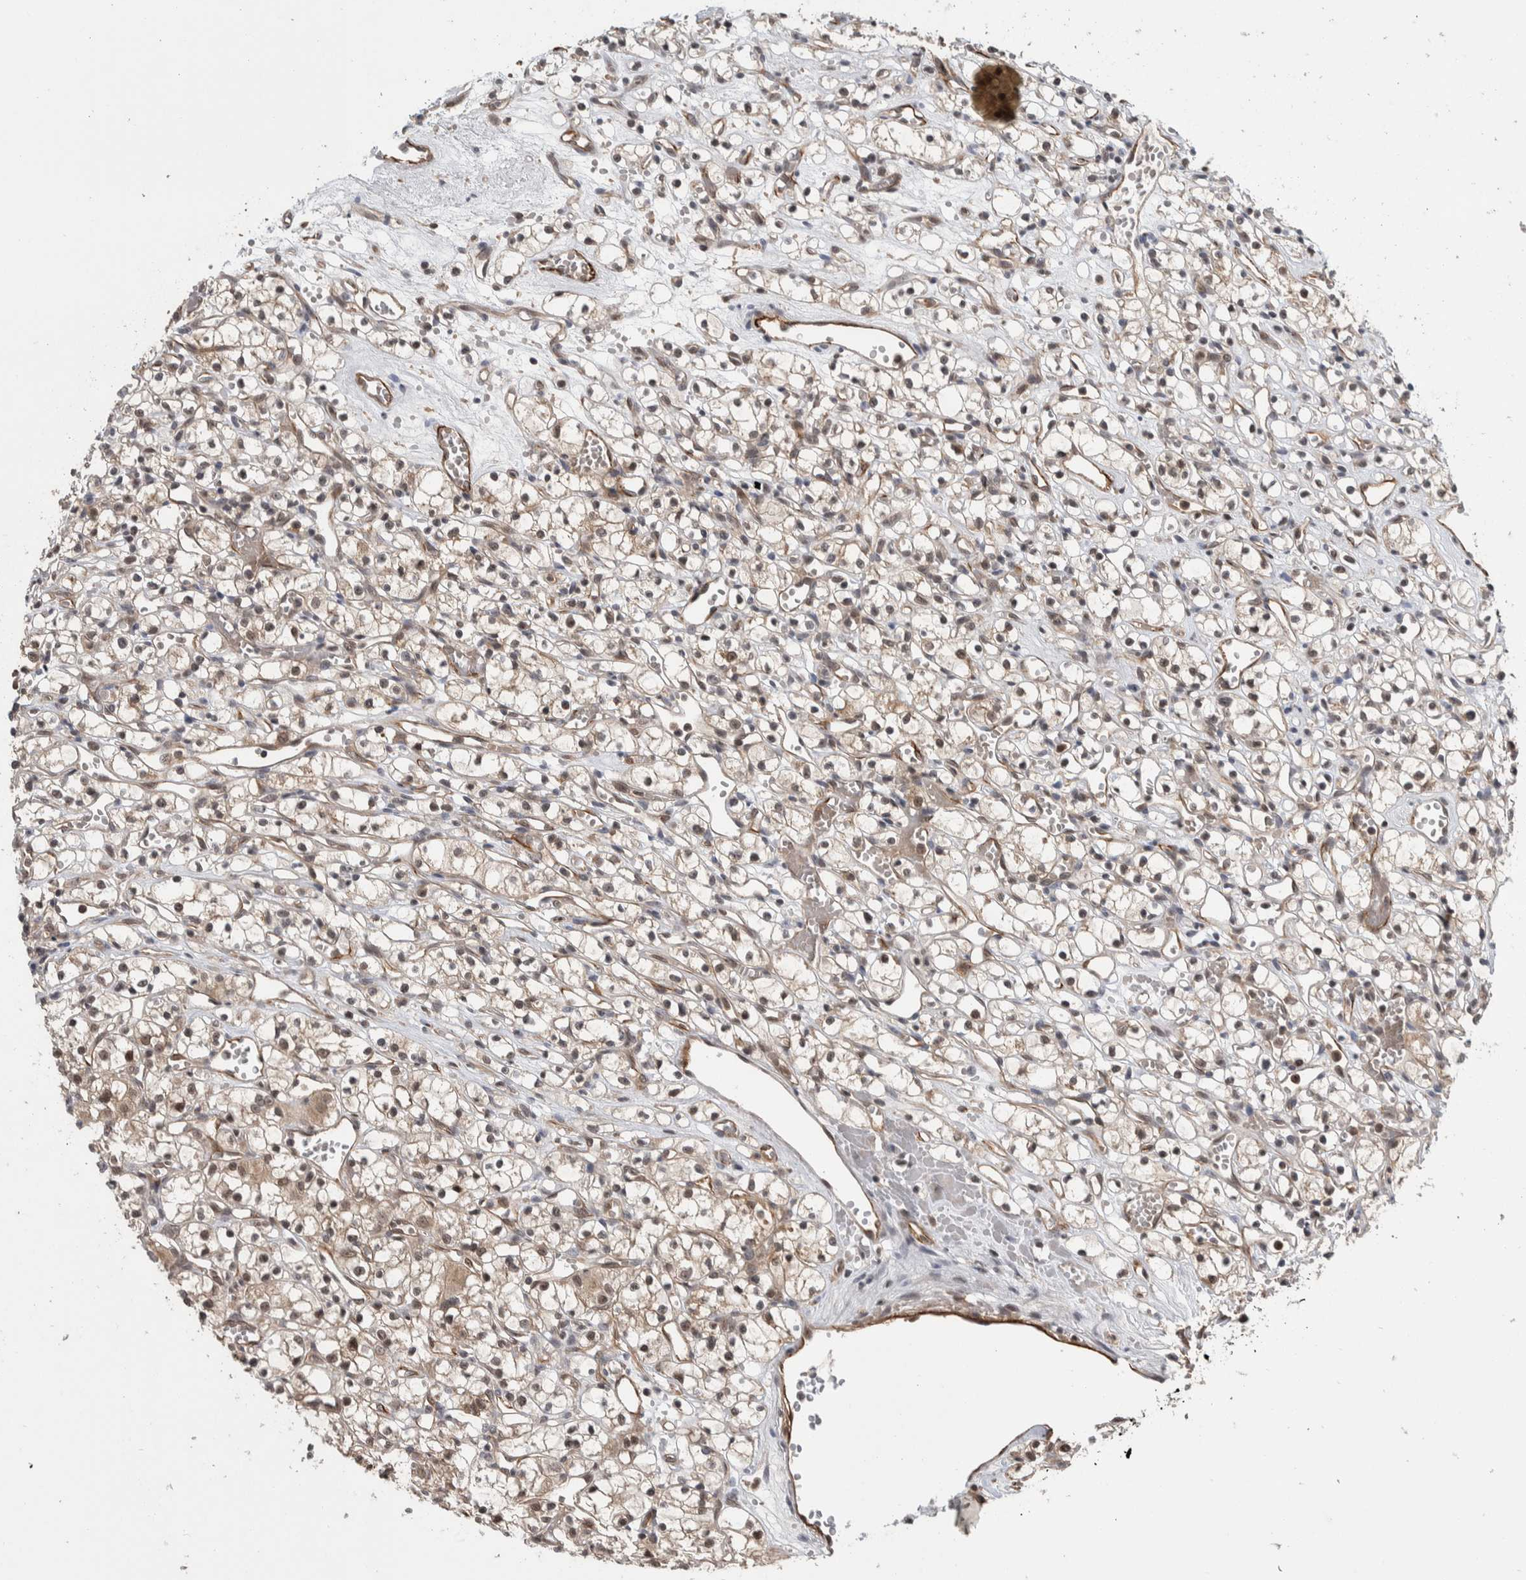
{"staining": {"intensity": "weak", "quantity": ">75%", "location": "cytoplasmic/membranous"}, "tissue": "renal cancer", "cell_type": "Tumor cells", "image_type": "cancer", "snomed": [{"axis": "morphology", "description": "Adenocarcinoma, NOS"}, {"axis": "topography", "description": "Kidney"}], "caption": "Tumor cells demonstrate weak cytoplasmic/membranous positivity in approximately >75% of cells in renal cancer (adenocarcinoma).", "gene": "PRDM4", "patient": {"sex": "female", "age": 59}}